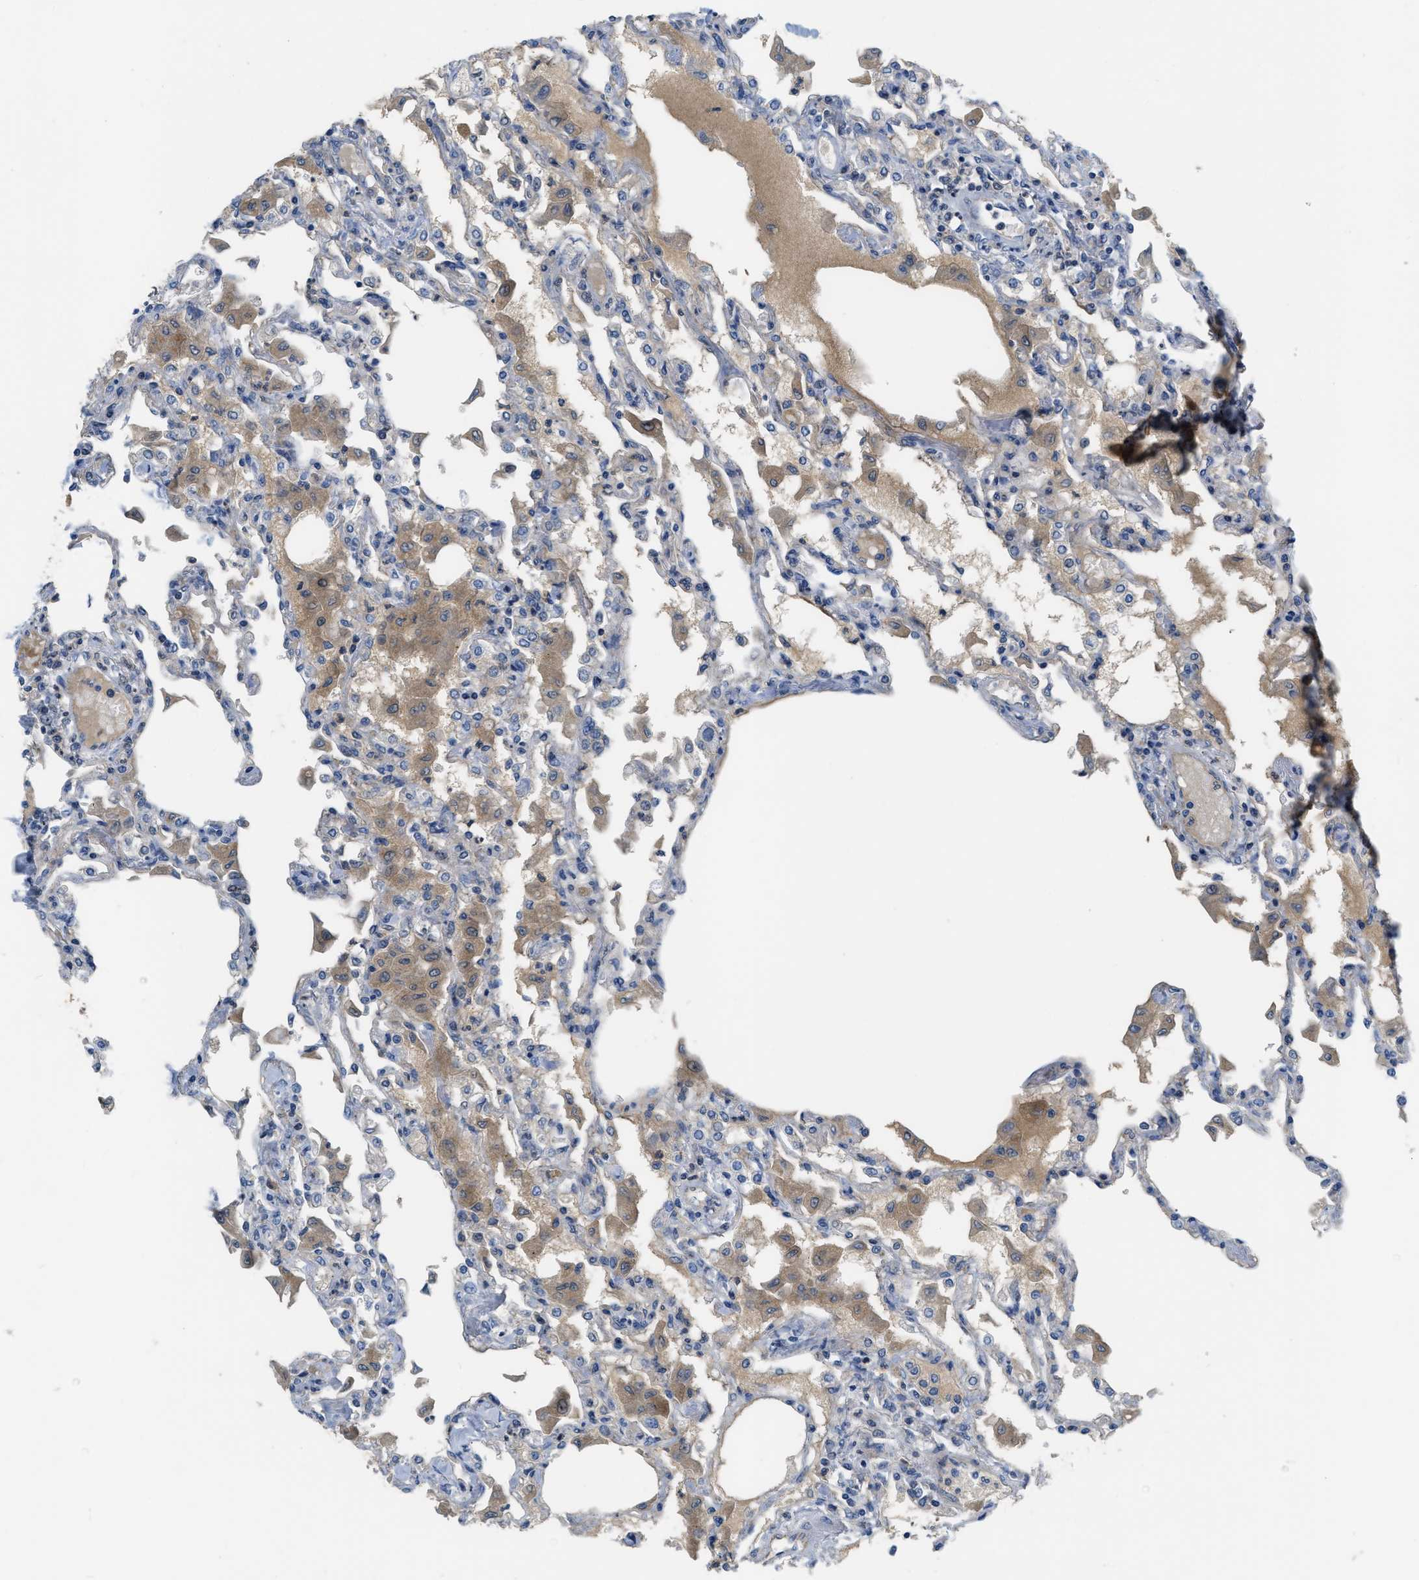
{"staining": {"intensity": "weak", "quantity": "<25%", "location": "cytoplasmic/membranous"}, "tissue": "lung", "cell_type": "Alveolar cells", "image_type": "normal", "snomed": [{"axis": "morphology", "description": "Normal tissue, NOS"}, {"axis": "topography", "description": "Bronchus"}, {"axis": "topography", "description": "Lung"}], "caption": "Photomicrograph shows no significant protein staining in alveolar cells of unremarkable lung.", "gene": "CRB3", "patient": {"sex": "female", "age": 49}}